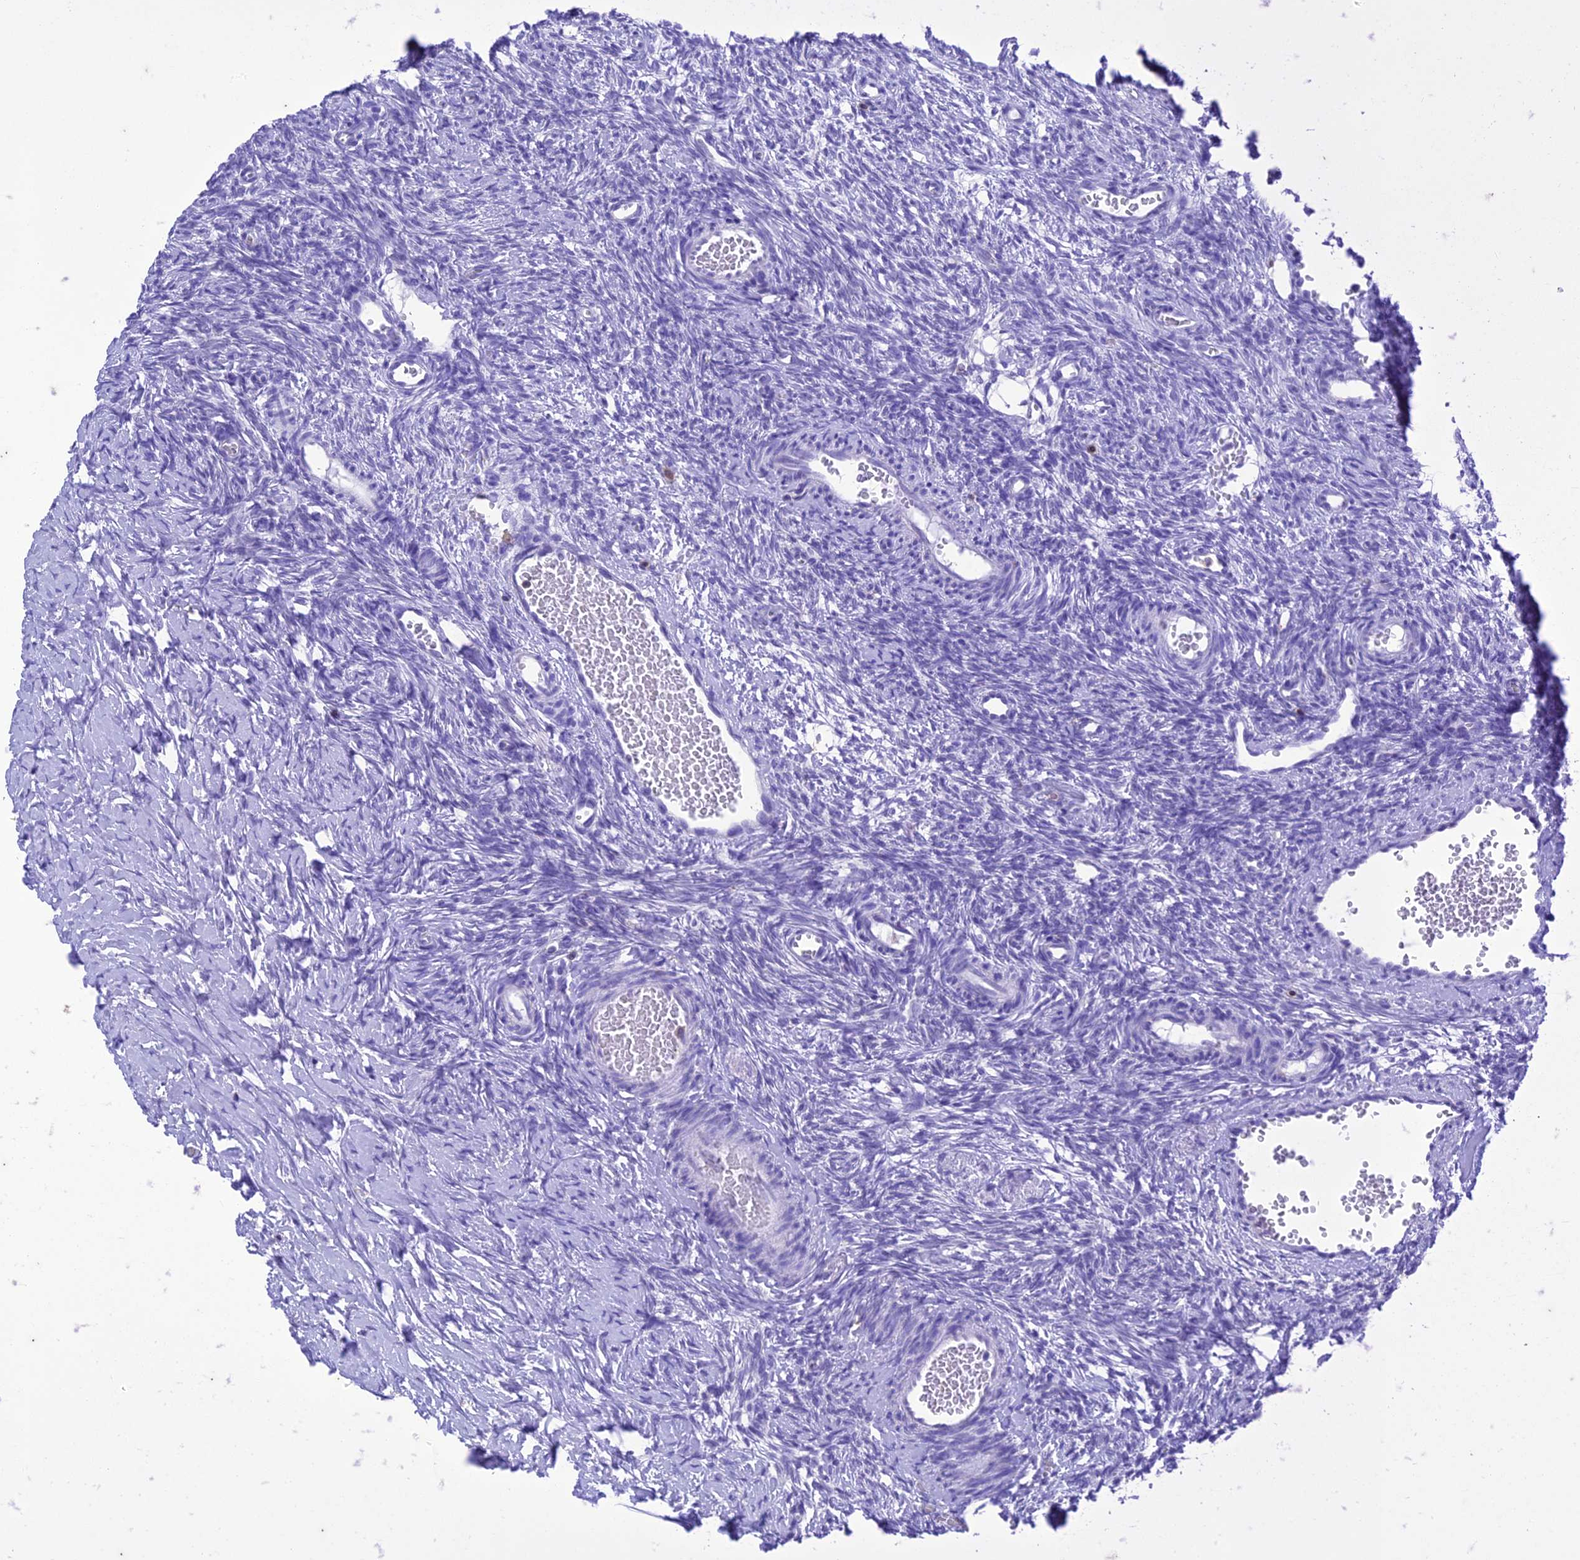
{"staining": {"intensity": "negative", "quantity": "none", "location": "none"}, "tissue": "ovary", "cell_type": "Ovarian stroma cells", "image_type": "normal", "snomed": [{"axis": "morphology", "description": "Normal tissue, NOS"}, {"axis": "topography", "description": "Ovary"}], "caption": "A high-resolution photomicrograph shows IHC staining of normal ovary, which shows no significant positivity in ovarian stroma cells.", "gene": "FGF7", "patient": {"sex": "female", "age": 39}}